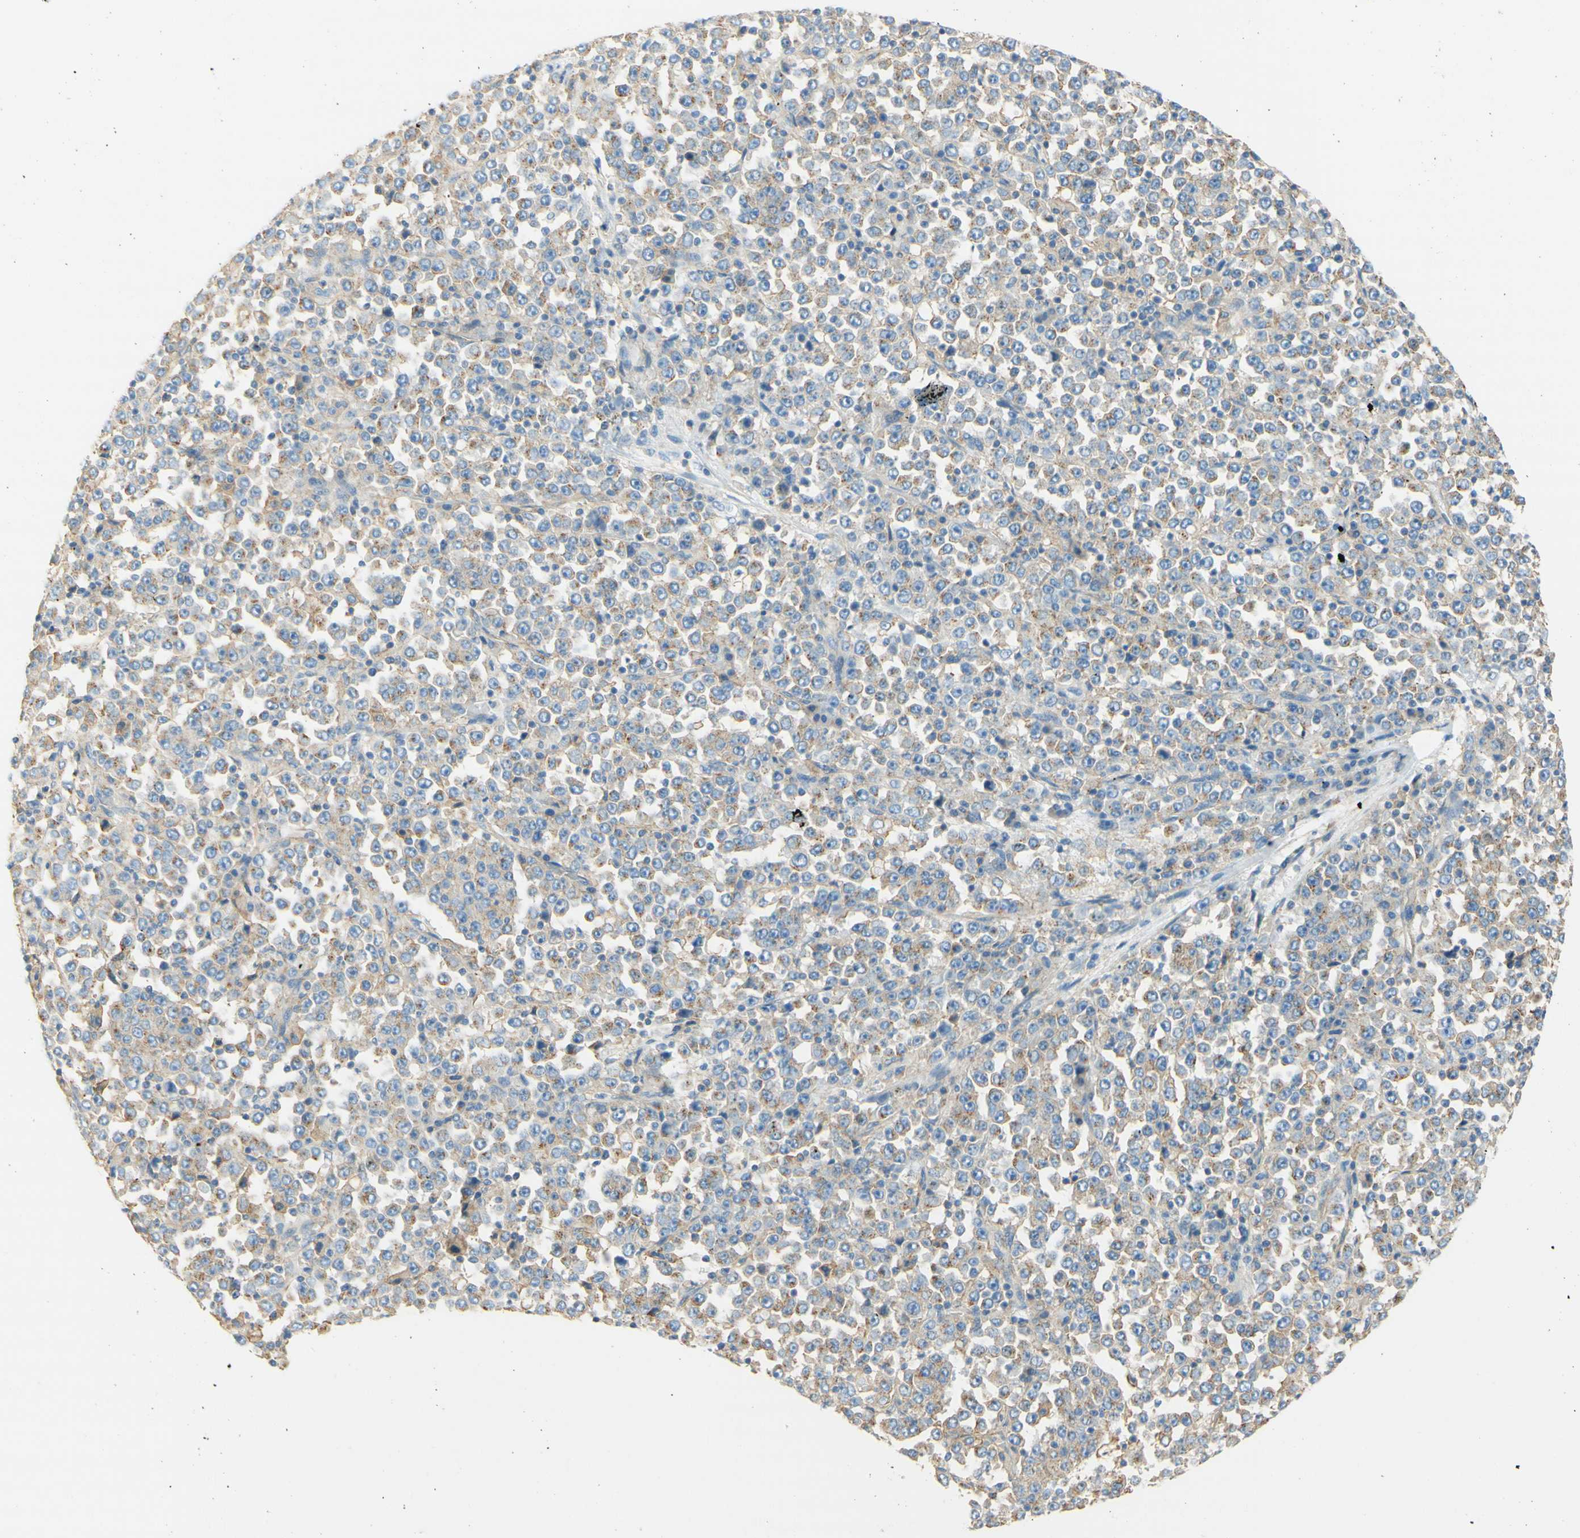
{"staining": {"intensity": "weak", "quantity": ">75%", "location": "cytoplasmic/membranous"}, "tissue": "stomach cancer", "cell_type": "Tumor cells", "image_type": "cancer", "snomed": [{"axis": "morphology", "description": "Normal tissue, NOS"}, {"axis": "morphology", "description": "Adenocarcinoma, NOS"}, {"axis": "topography", "description": "Stomach, upper"}, {"axis": "topography", "description": "Stomach"}], "caption": "An immunohistochemistry image of neoplastic tissue is shown. Protein staining in brown highlights weak cytoplasmic/membranous positivity in stomach cancer (adenocarcinoma) within tumor cells.", "gene": "CLTC", "patient": {"sex": "male", "age": 59}}